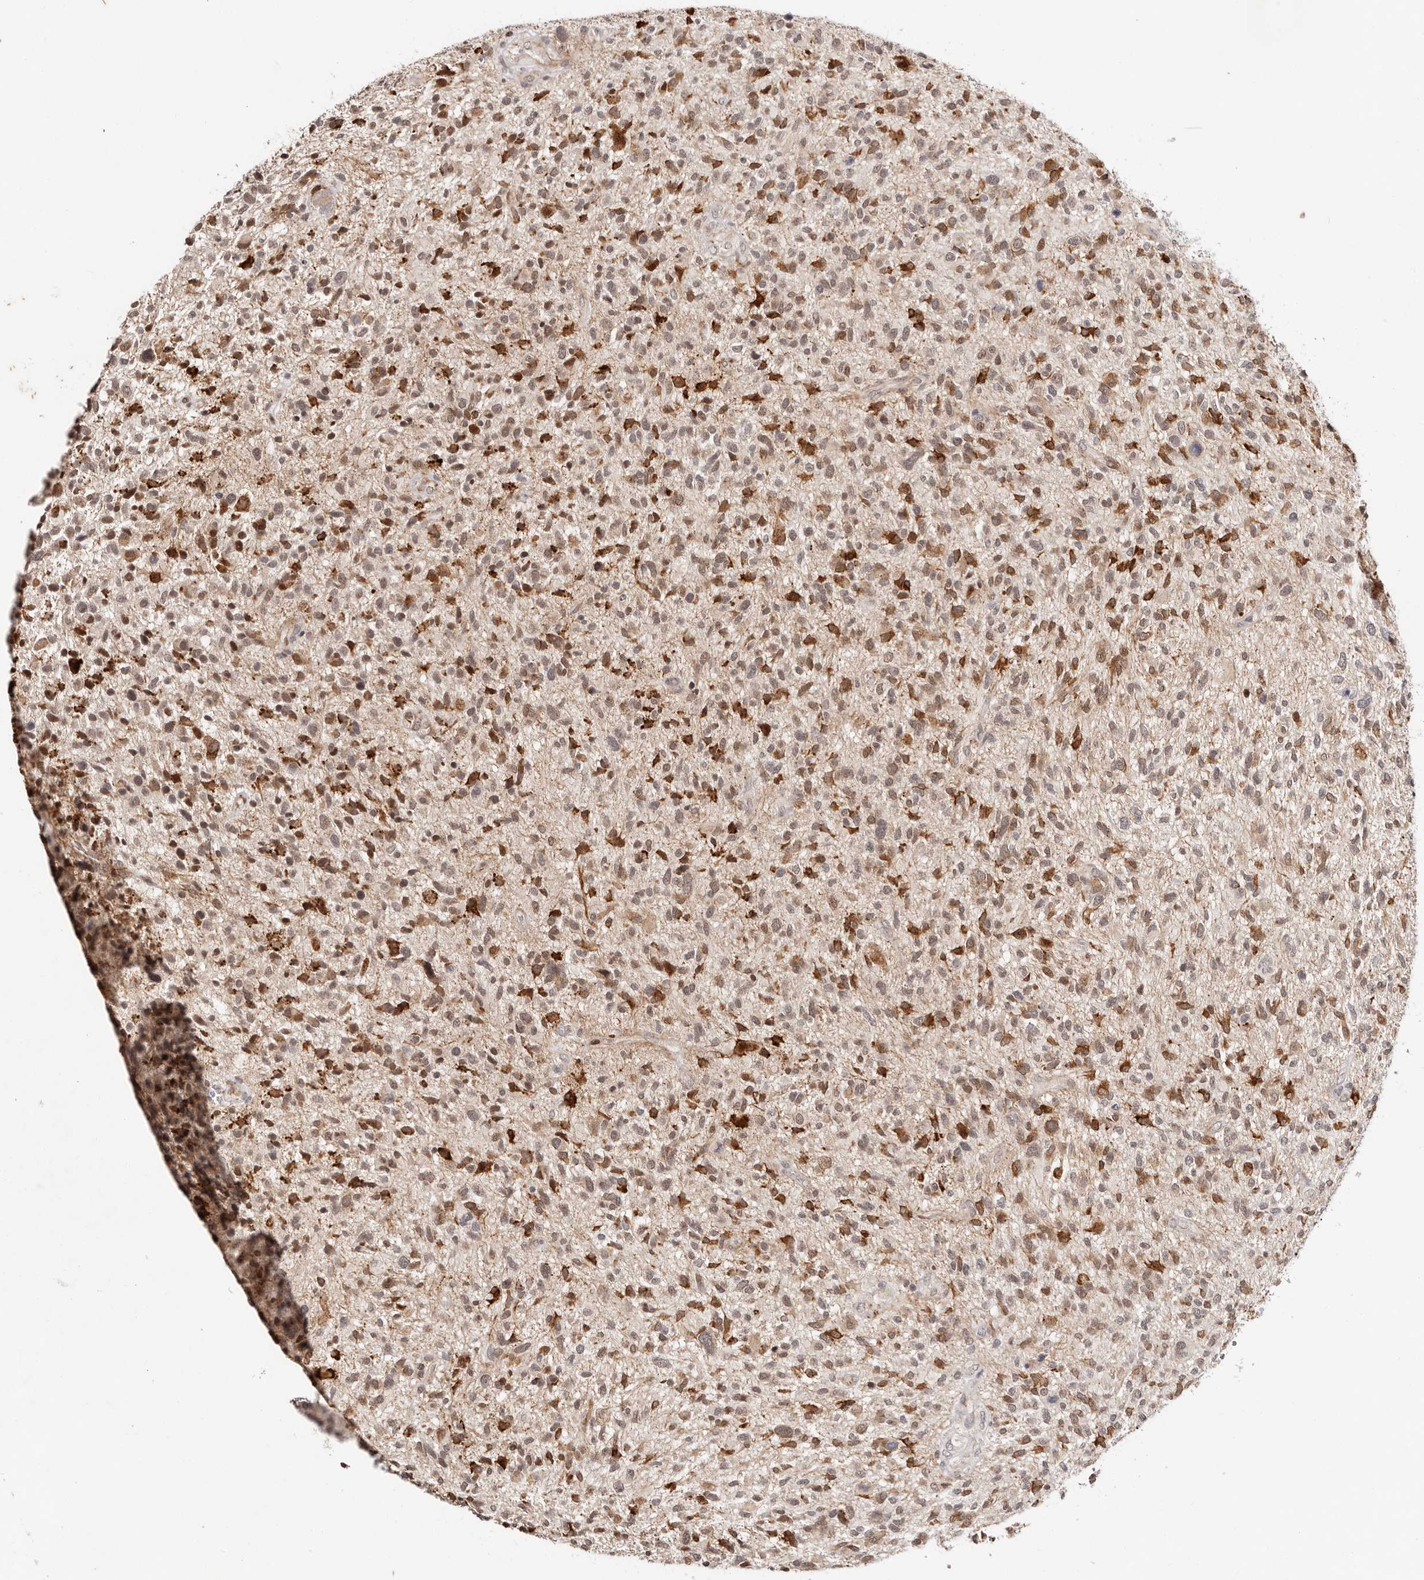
{"staining": {"intensity": "strong", "quantity": ">75%", "location": "cytoplasmic/membranous,nuclear"}, "tissue": "glioma", "cell_type": "Tumor cells", "image_type": "cancer", "snomed": [{"axis": "morphology", "description": "Glioma, malignant, High grade"}, {"axis": "topography", "description": "Brain"}], "caption": "Malignant high-grade glioma stained for a protein shows strong cytoplasmic/membranous and nuclear positivity in tumor cells. The protein is shown in brown color, while the nuclei are stained blue.", "gene": "BCL2L15", "patient": {"sex": "male", "age": 47}}